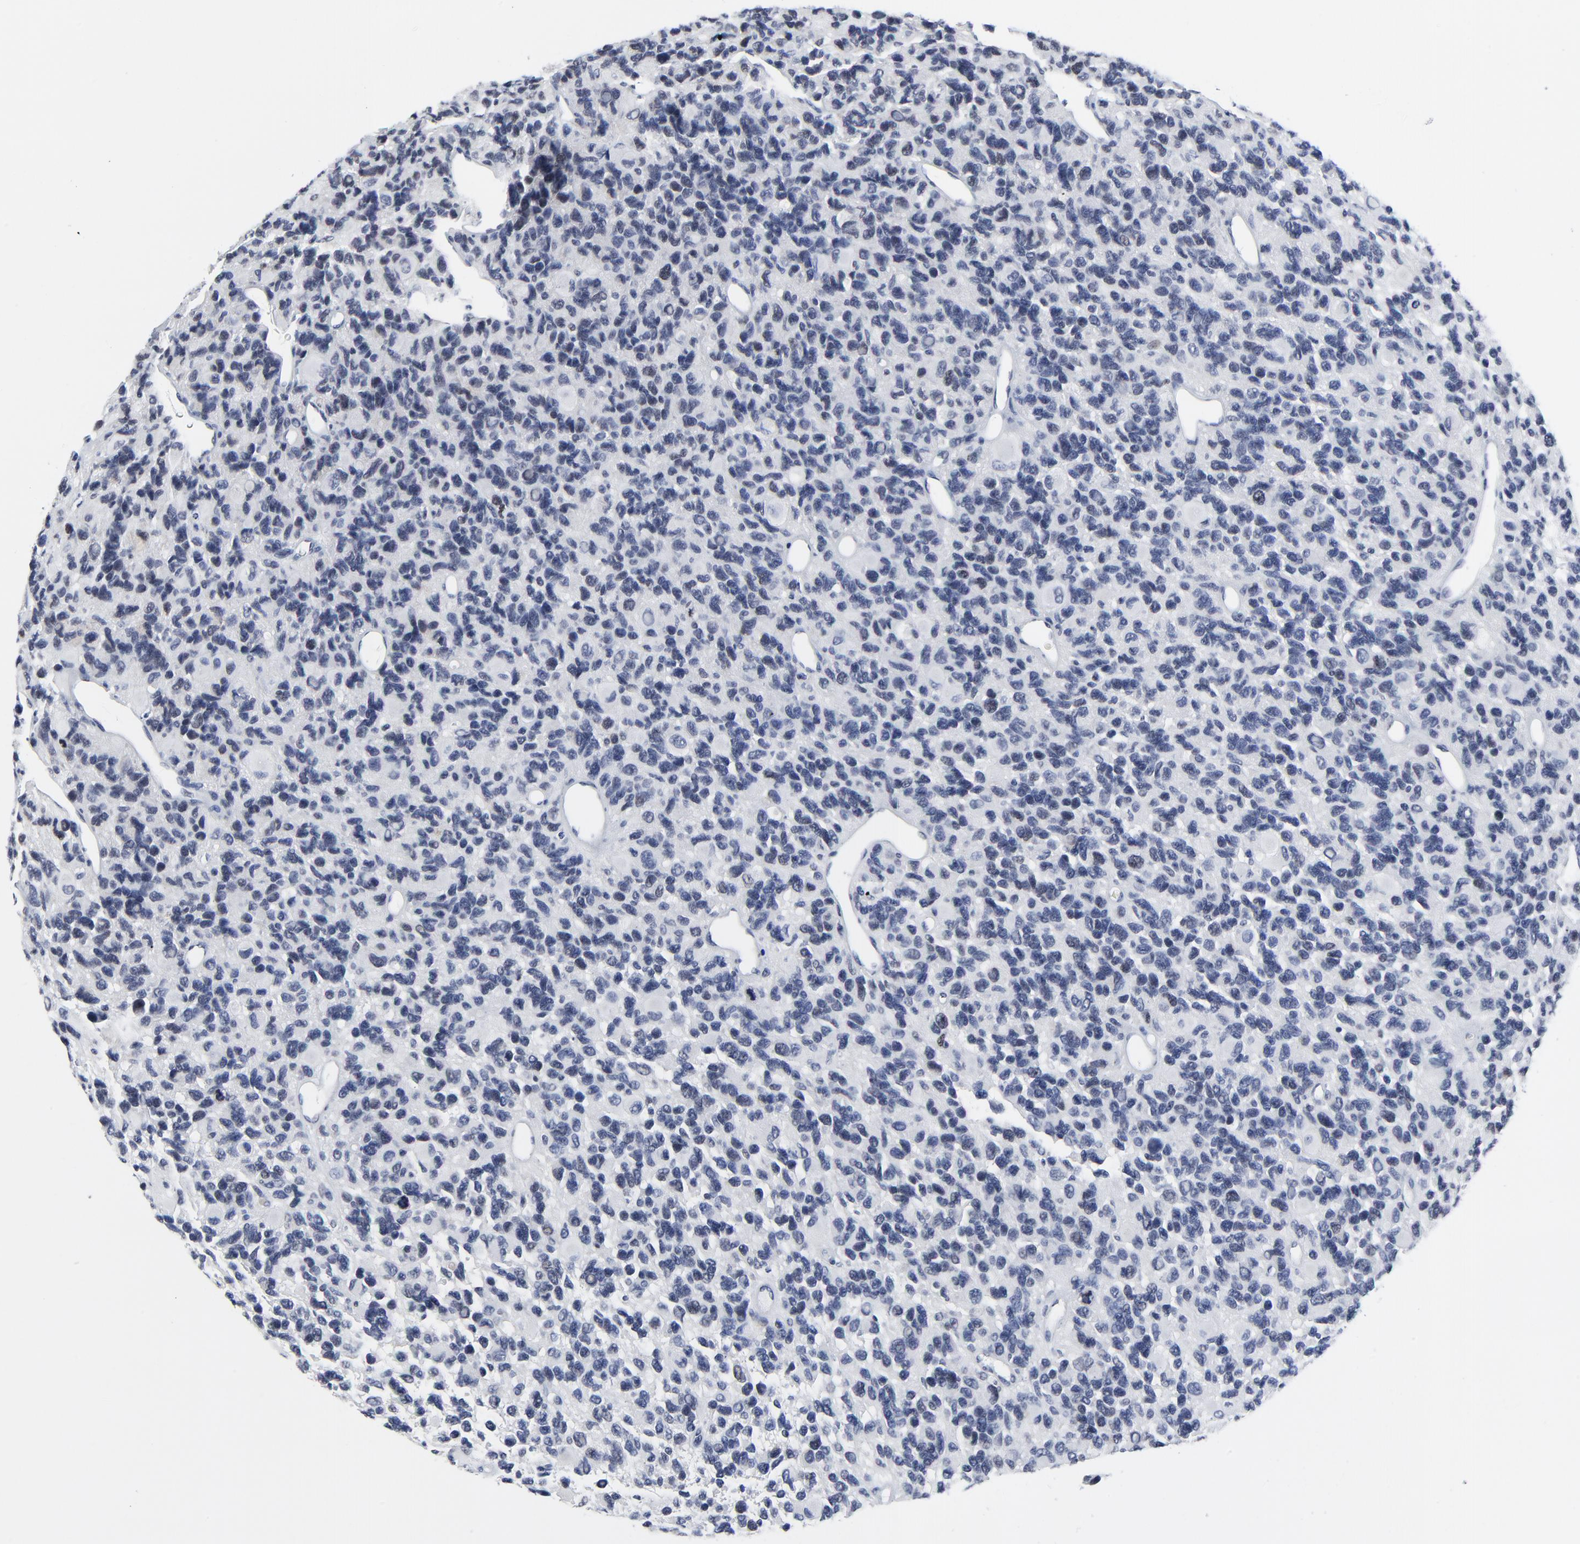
{"staining": {"intensity": "moderate", "quantity": "<25%", "location": "nuclear"}, "tissue": "glioma", "cell_type": "Tumor cells", "image_type": "cancer", "snomed": [{"axis": "morphology", "description": "Glioma, malignant, High grade"}, {"axis": "topography", "description": "Brain"}], "caption": "Human malignant glioma (high-grade) stained with a protein marker demonstrates moderate staining in tumor cells.", "gene": "ZNF589", "patient": {"sex": "male", "age": 77}}